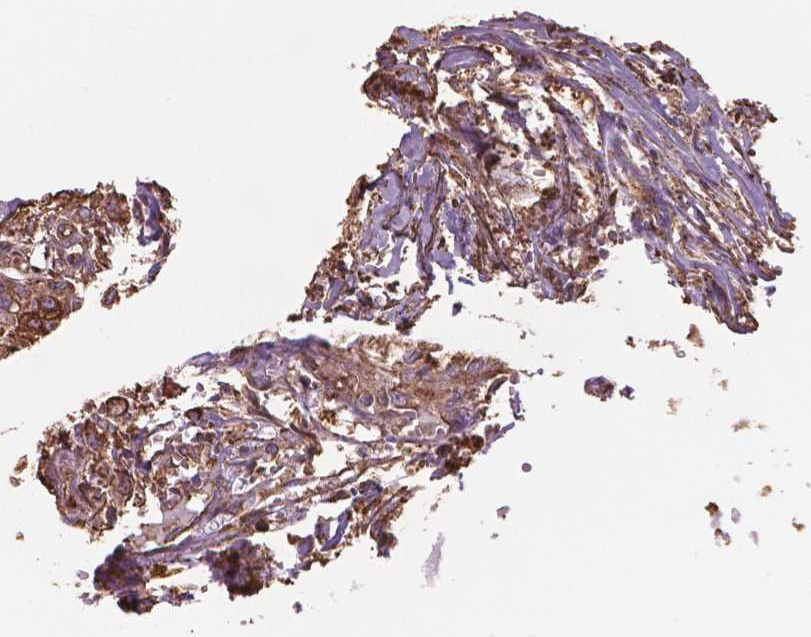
{"staining": {"intensity": "moderate", "quantity": ">75%", "location": "cytoplasmic/membranous"}, "tissue": "head and neck cancer", "cell_type": "Tumor cells", "image_type": "cancer", "snomed": [{"axis": "morphology", "description": "Adenocarcinoma, NOS"}, {"axis": "topography", "description": "Head-Neck"}], "caption": "Protein expression analysis of adenocarcinoma (head and neck) shows moderate cytoplasmic/membranous expression in about >75% of tumor cells.", "gene": "NIPA2", "patient": {"sex": "male", "age": 64}}